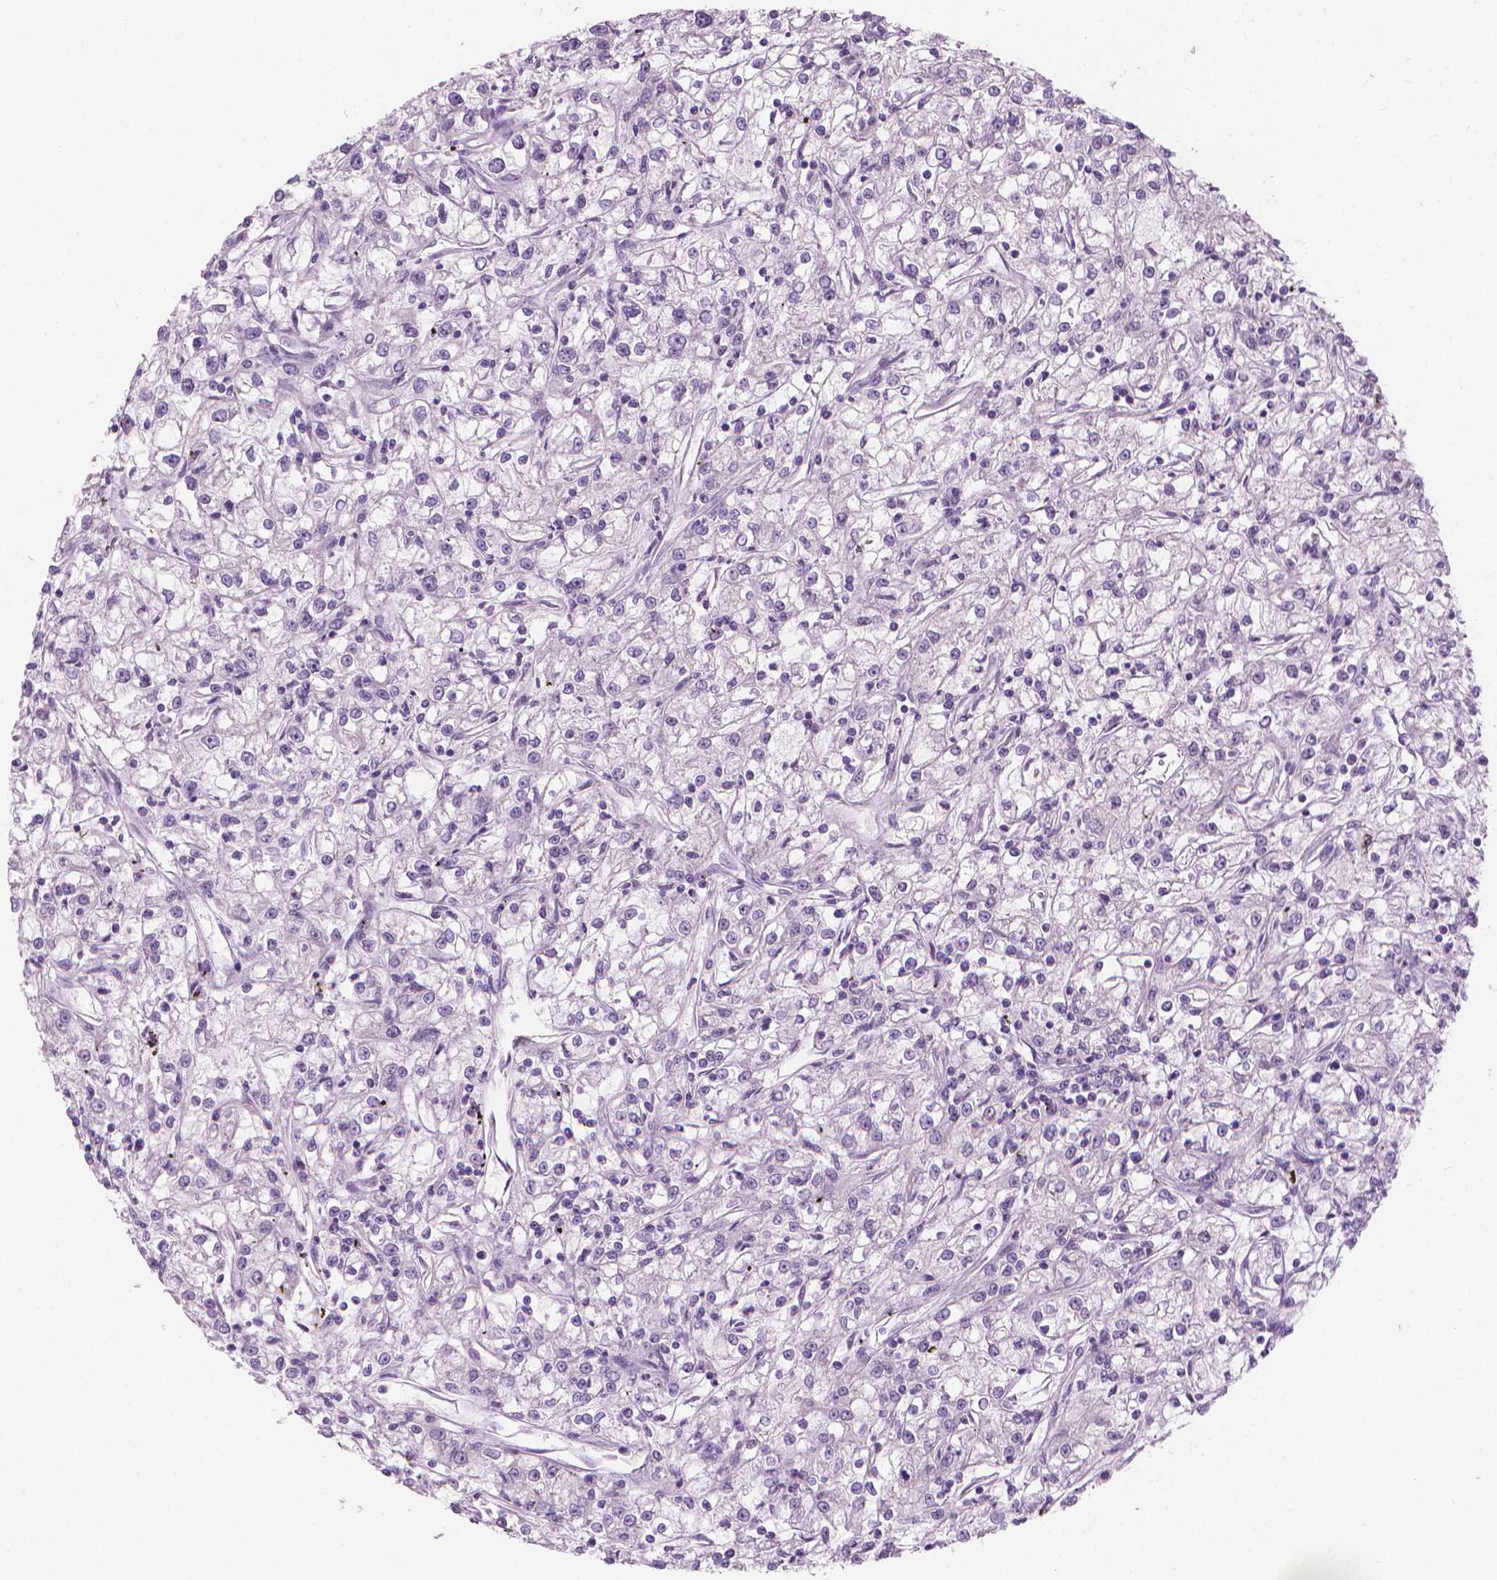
{"staining": {"intensity": "negative", "quantity": "none", "location": "none"}, "tissue": "renal cancer", "cell_type": "Tumor cells", "image_type": "cancer", "snomed": [{"axis": "morphology", "description": "Adenocarcinoma, NOS"}, {"axis": "topography", "description": "Kidney"}], "caption": "Micrograph shows no significant protein positivity in tumor cells of adenocarcinoma (renal). (Stains: DAB immunohistochemistry with hematoxylin counter stain, Microscopy: brightfield microscopy at high magnification).", "gene": "GPRC5A", "patient": {"sex": "female", "age": 59}}